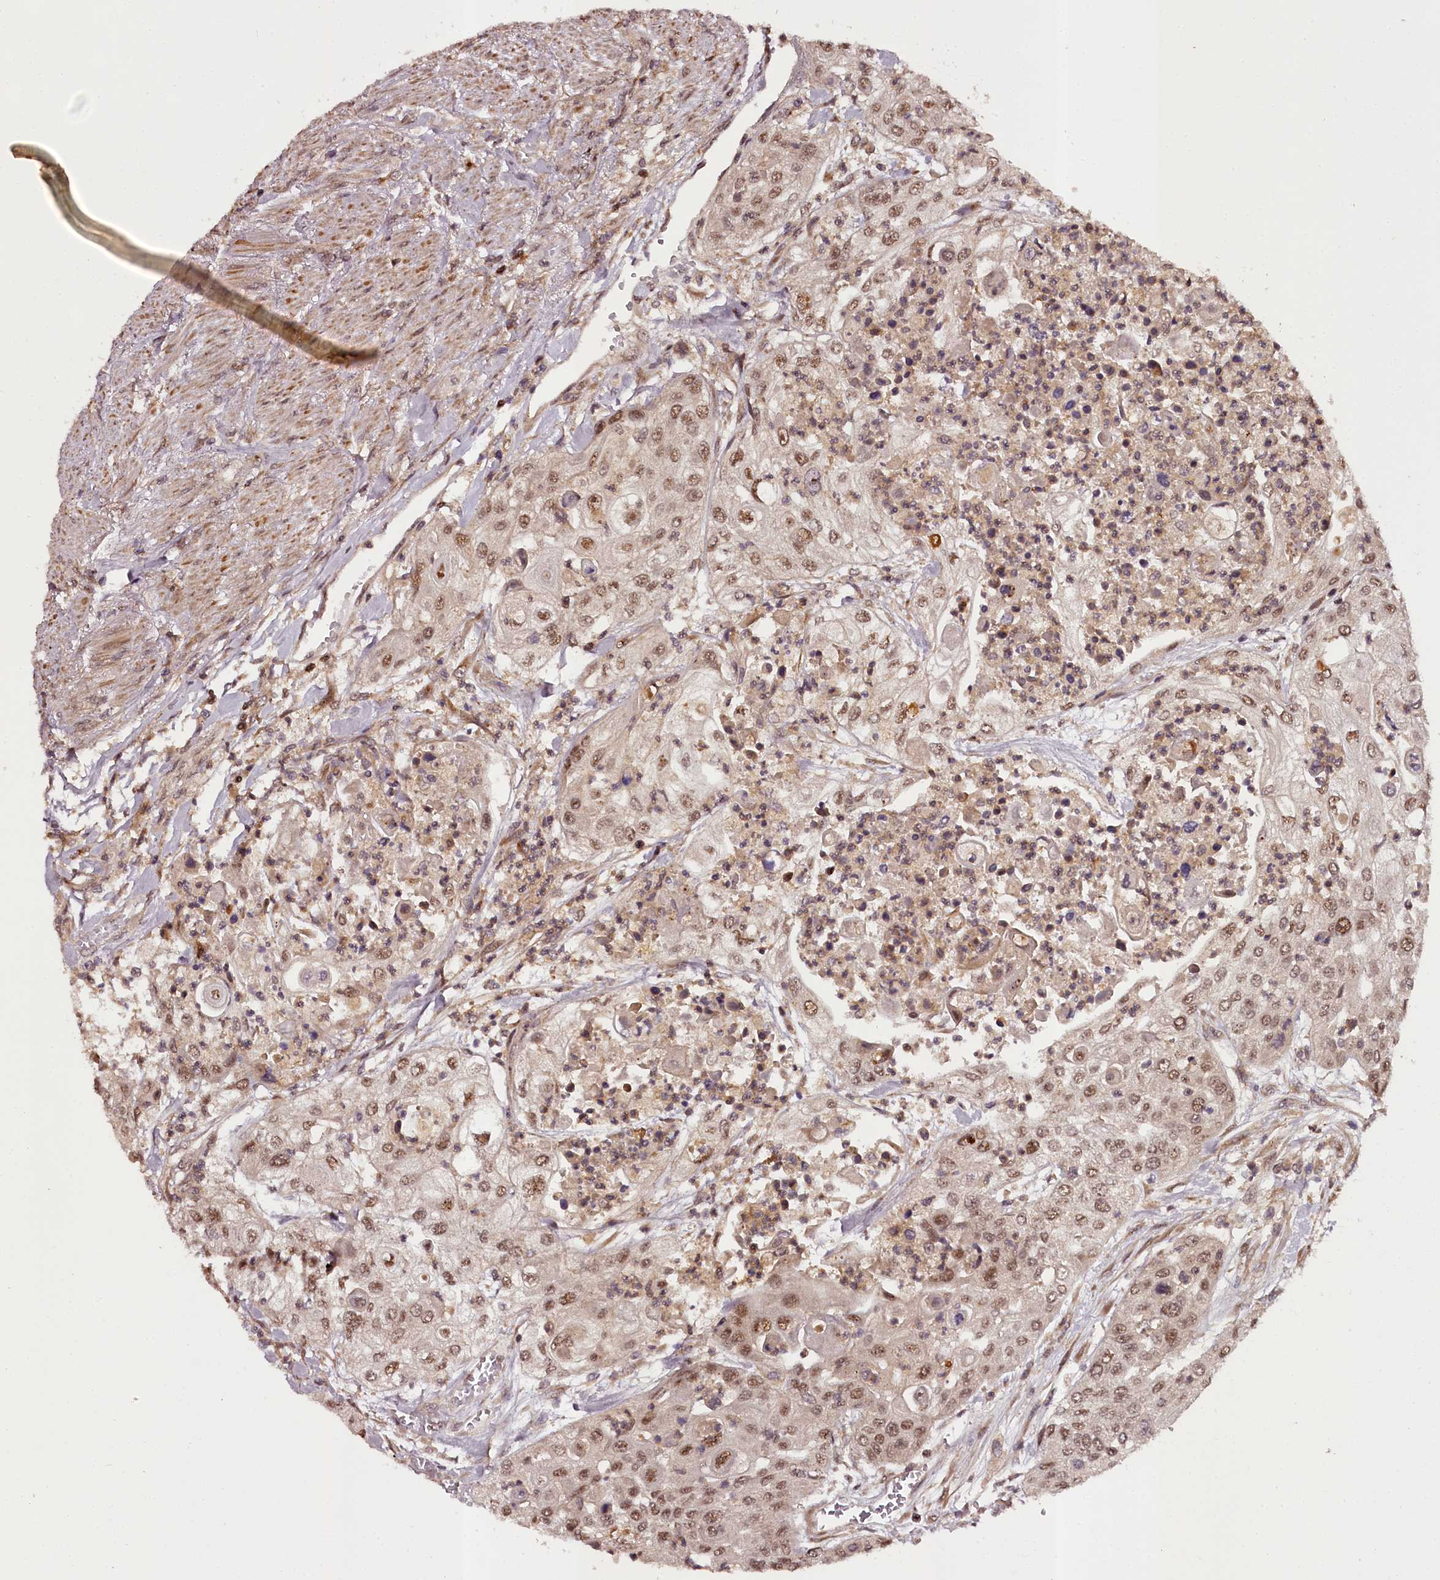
{"staining": {"intensity": "moderate", "quantity": ">75%", "location": "nuclear"}, "tissue": "urothelial cancer", "cell_type": "Tumor cells", "image_type": "cancer", "snomed": [{"axis": "morphology", "description": "Urothelial carcinoma, High grade"}, {"axis": "topography", "description": "Urinary bladder"}], "caption": "Approximately >75% of tumor cells in urothelial carcinoma (high-grade) demonstrate moderate nuclear protein expression as visualized by brown immunohistochemical staining.", "gene": "MAML3", "patient": {"sex": "female", "age": 79}}